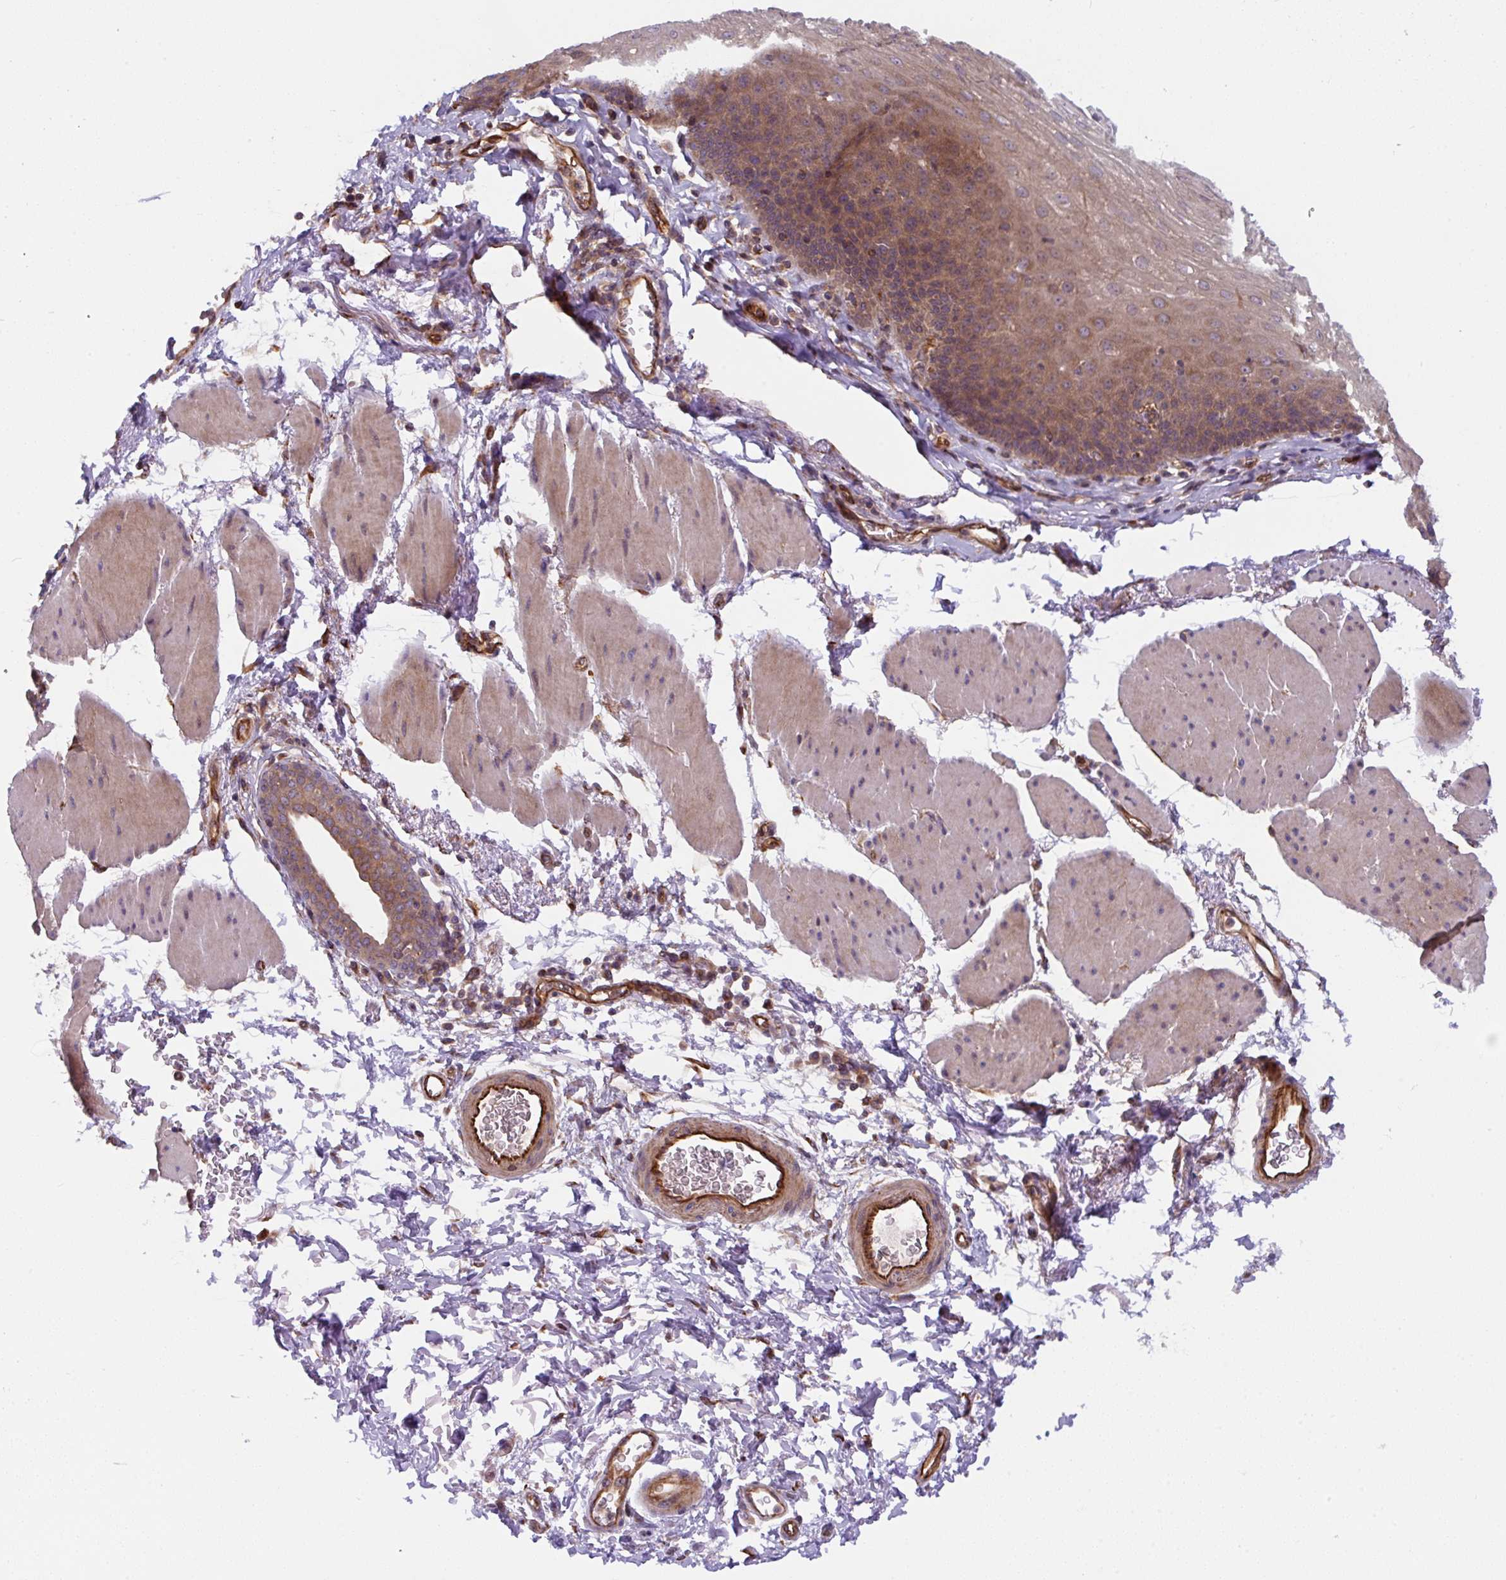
{"staining": {"intensity": "moderate", "quantity": ">75%", "location": "cytoplasmic/membranous"}, "tissue": "esophagus", "cell_type": "Squamous epithelial cells", "image_type": "normal", "snomed": [{"axis": "morphology", "description": "Normal tissue, NOS"}, {"axis": "topography", "description": "Esophagus"}], "caption": "IHC micrograph of benign esophagus: human esophagus stained using IHC demonstrates medium levels of moderate protein expression localized specifically in the cytoplasmic/membranous of squamous epithelial cells, appearing as a cytoplasmic/membranous brown color.", "gene": "APOBEC3D", "patient": {"sex": "female", "age": 81}}